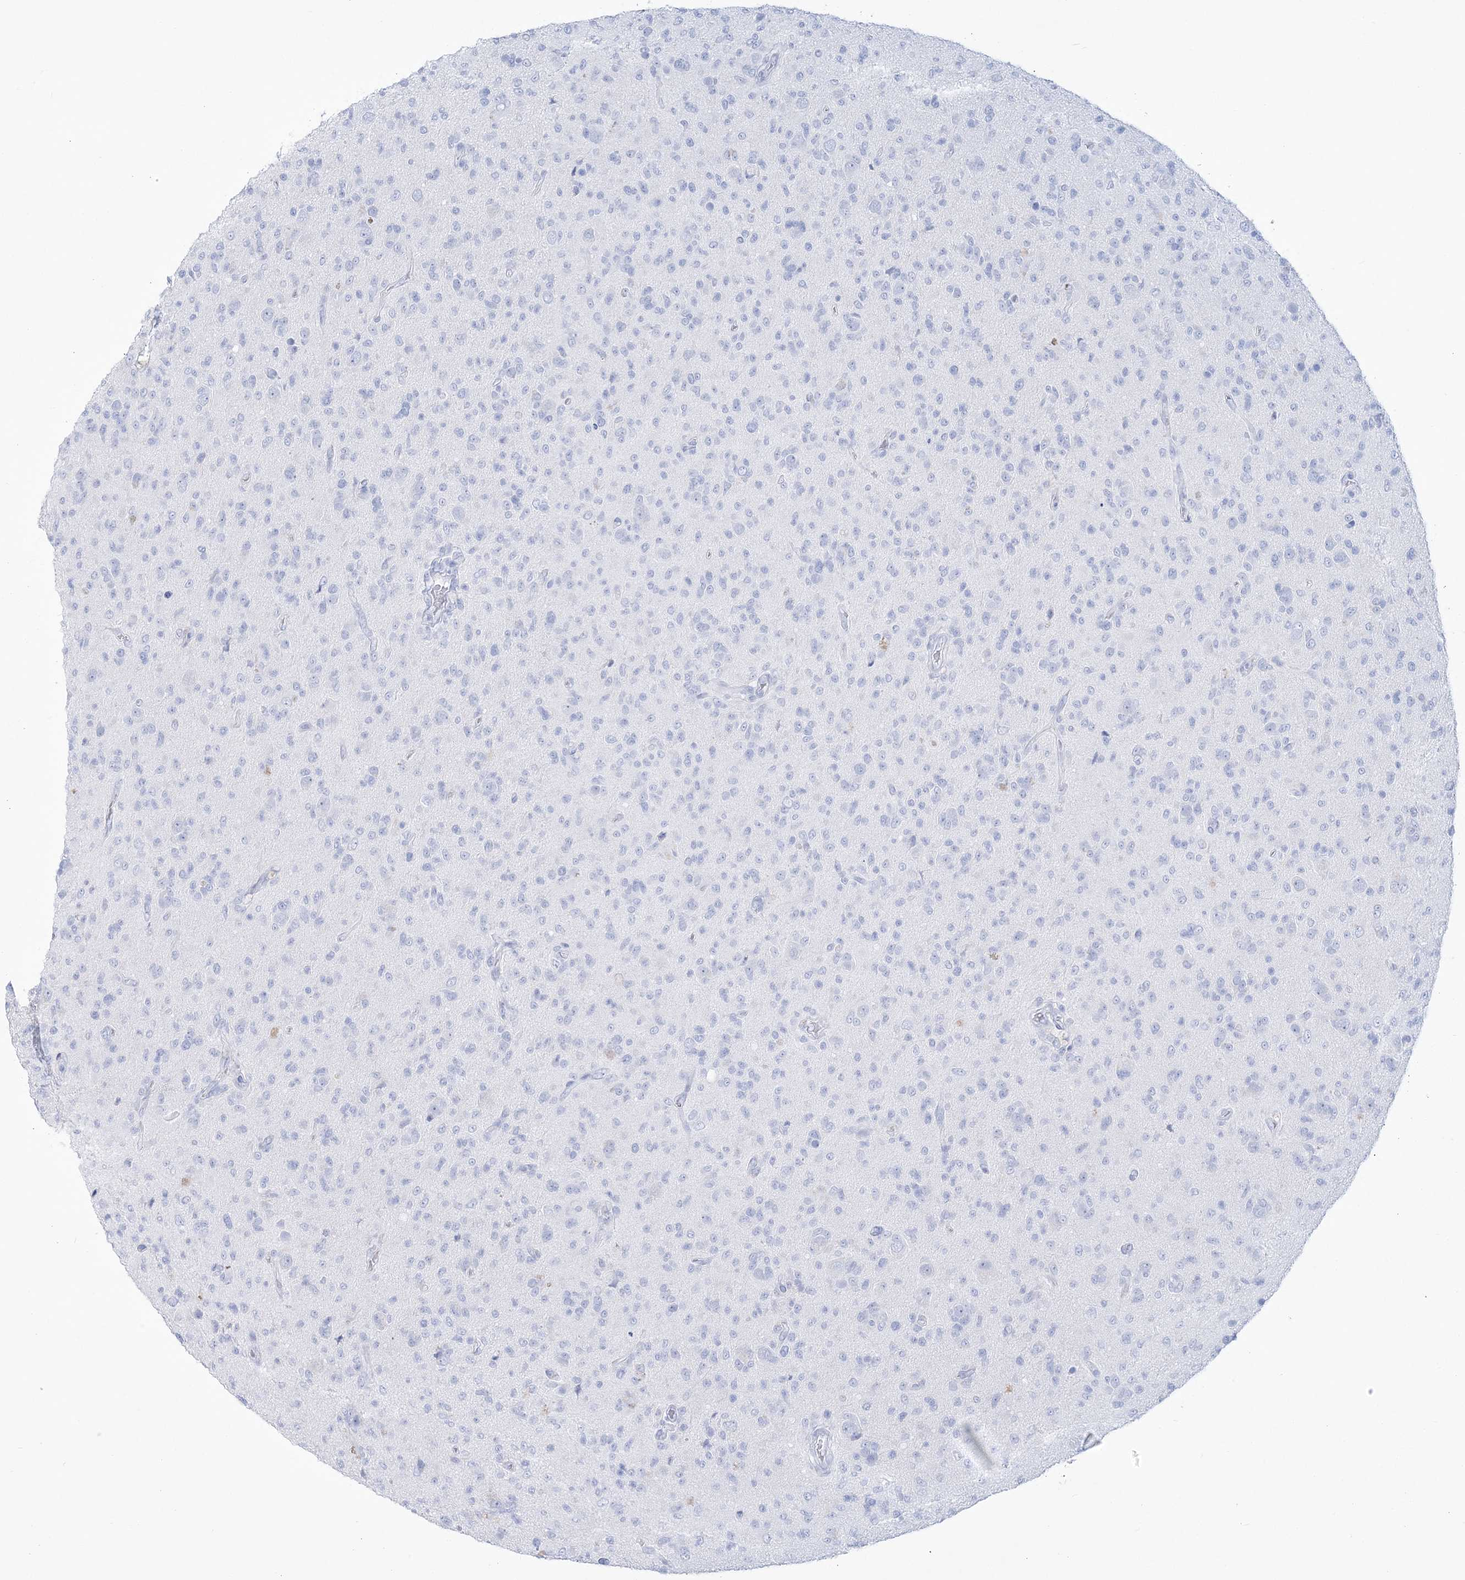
{"staining": {"intensity": "negative", "quantity": "none", "location": "none"}, "tissue": "glioma", "cell_type": "Tumor cells", "image_type": "cancer", "snomed": [{"axis": "morphology", "description": "Glioma, malignant, High grade"}, {"axis": "topography", "description": "Brain"}], "caption": "The micrograph exhibits no significant positivity in tumor cells of glioma. (Immunohistochemistry, brightfield microscopy, high magnification).", "gene": "RBP2", "patient": {"sex": "female", "age": 57}}